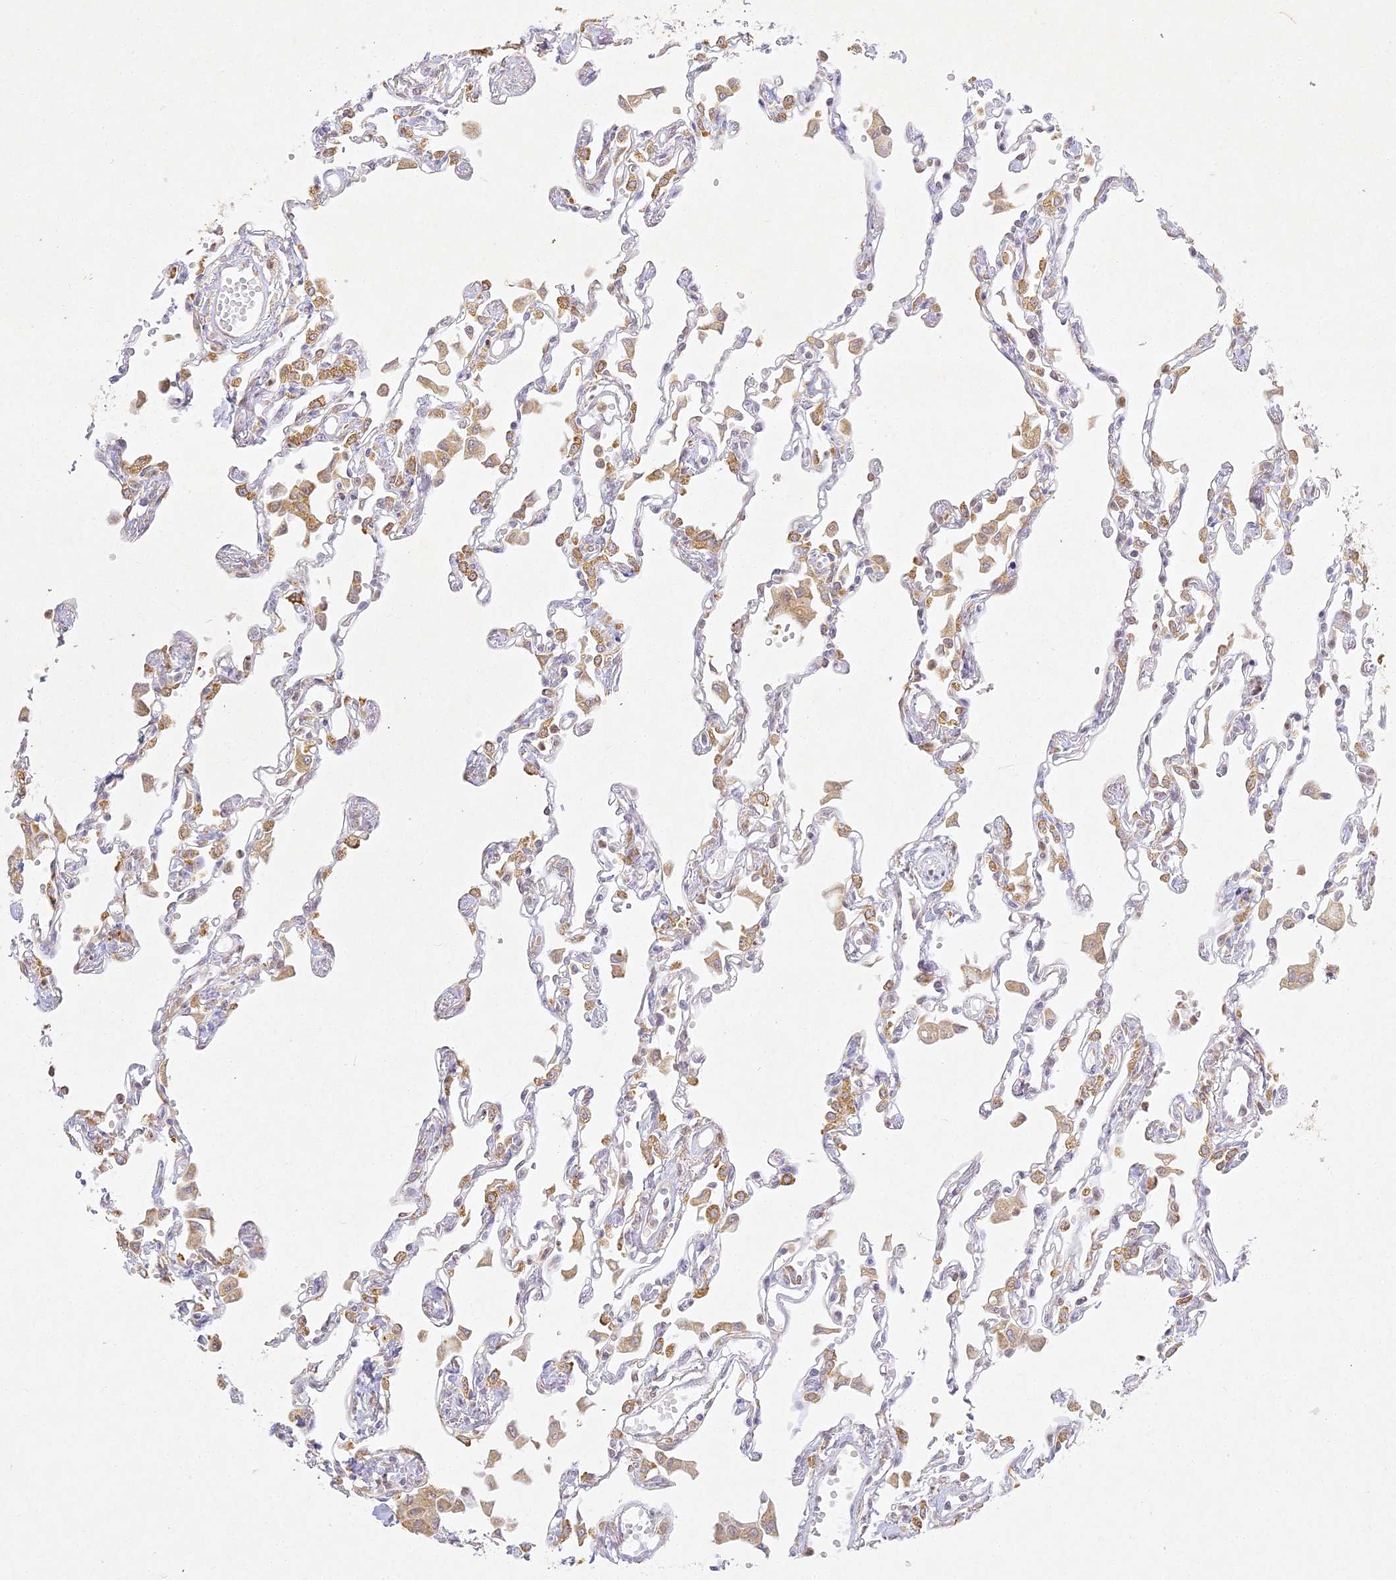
{"staining": {"intensity": "moderate", "quantity": "<25%", "location": "cytoplasmic/membranous"}, "tissue": "lung", "cell_type": "Alveolar cells", "image_type": "normal", "snomed": [{"axis": "morphology", "description": "Normal tissue, NOS"}, {"axis": "topography", "description": "Bronchus"}, {"axis": "topography", "description": "Lung"}], "caption": "Protein staining by immunohistochemistry exhibits moderate cytoplasmic/membranous staining in about <25% of alveolar cells in normal lung.", "gene": "SLC30A5", "patient": {"sex": "female", "age": 49}}